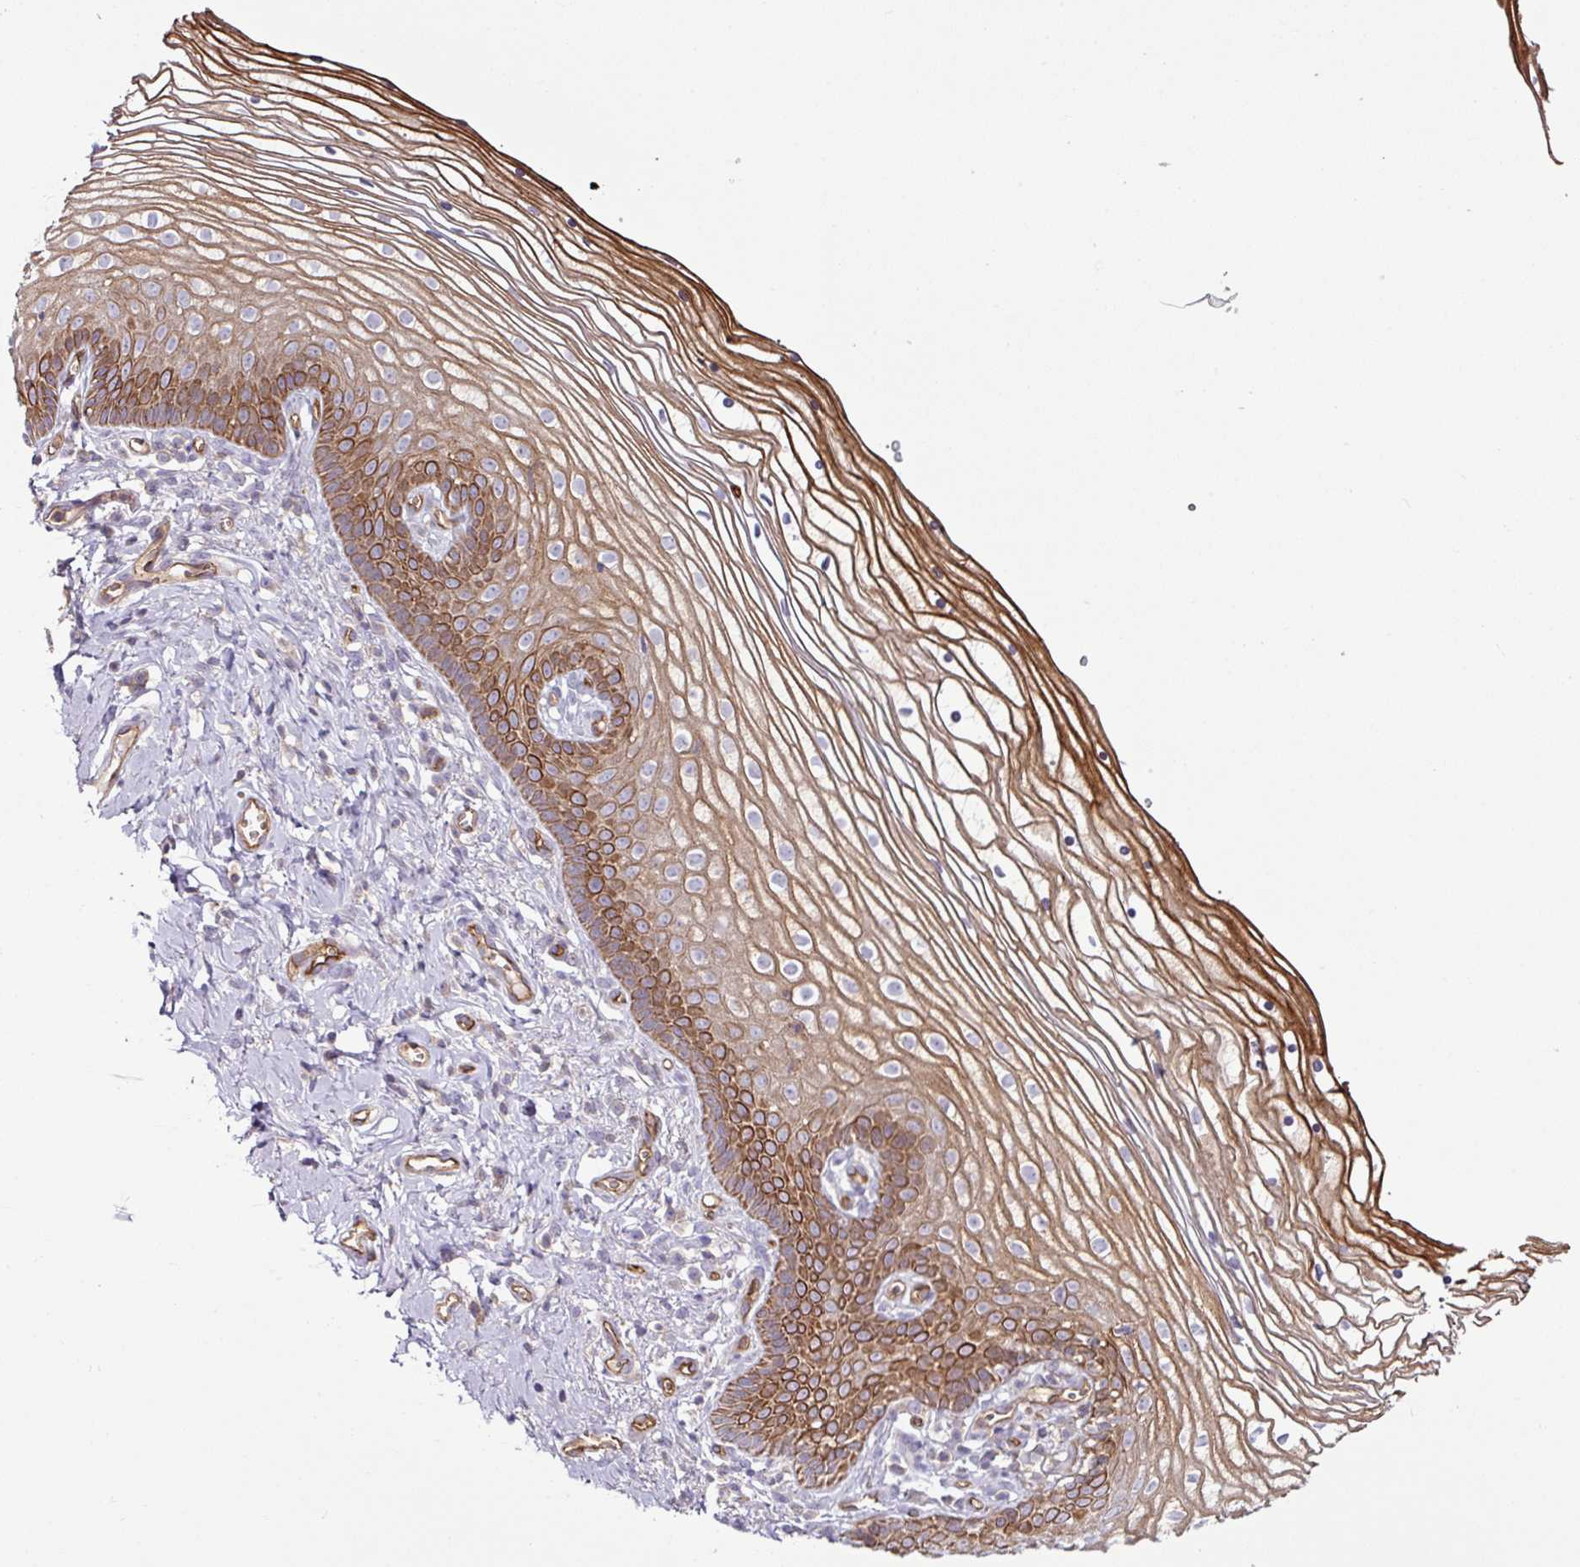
{"staining": {"intensity": "strong", "quantity": ">75%", "location": "cytoplasmic/membranous"}, "tissue": "vagina", "cell_type": "Squamous epithelial cells", "image_type": "normal", "snomed": [{"axis": "morphology", "description": "Normal tissue, NOS"}, {"axis": "topography", "description": "Vagina"}], "caption": "Squamous epithelial cells display high levels of strong cytoplasmic/membranous staining in about >75% of cells in benign human vagina. Nuclei are stained in blue.", "gene": "ZNF106", "patient": {"sex": "female", "age": 56}}